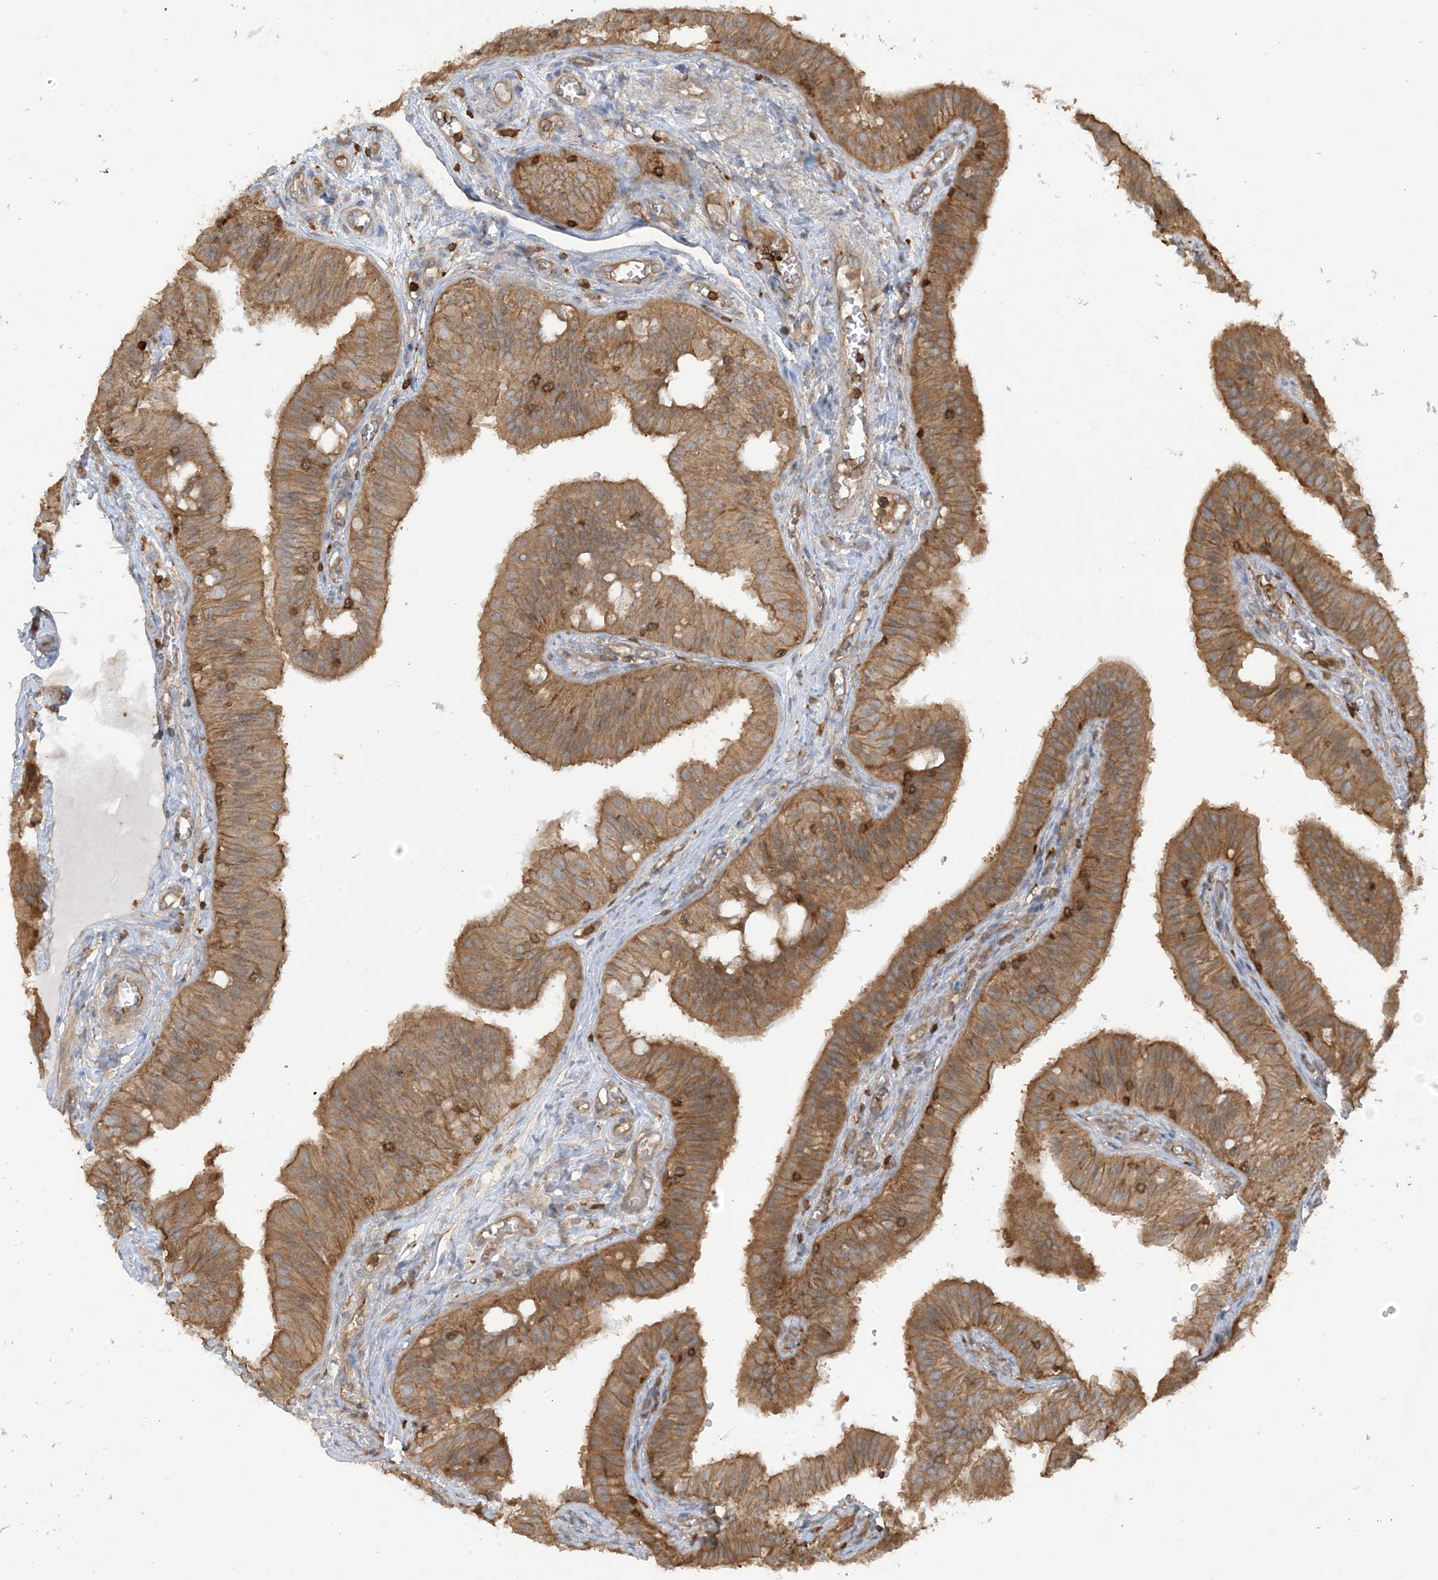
{"staining": {"intensity": "moderate", "quantity": ">75%", "location": "cytoplasmic/membranous"}, "tissue": "fallopian tube", "cell_type": "Glandular cells", "image_type": "normal", "snomed": [{"axis": "morphology", "description": "Normal tissue, NOS"}, {"axis": "topography", "description": "Fallopian tube"}, {"axis": "topography", "description": "Ovary"}], "caption": "Immunohistochemistry photomicrograph of benign fallopian tube stained for a protein (brown), which shows medium levels of moderate cytoplasmic/membranous expression in approximately >75% of glandular cells.", "gene": "CAPZB", "patient": {"sex": "female", "age": 42}}